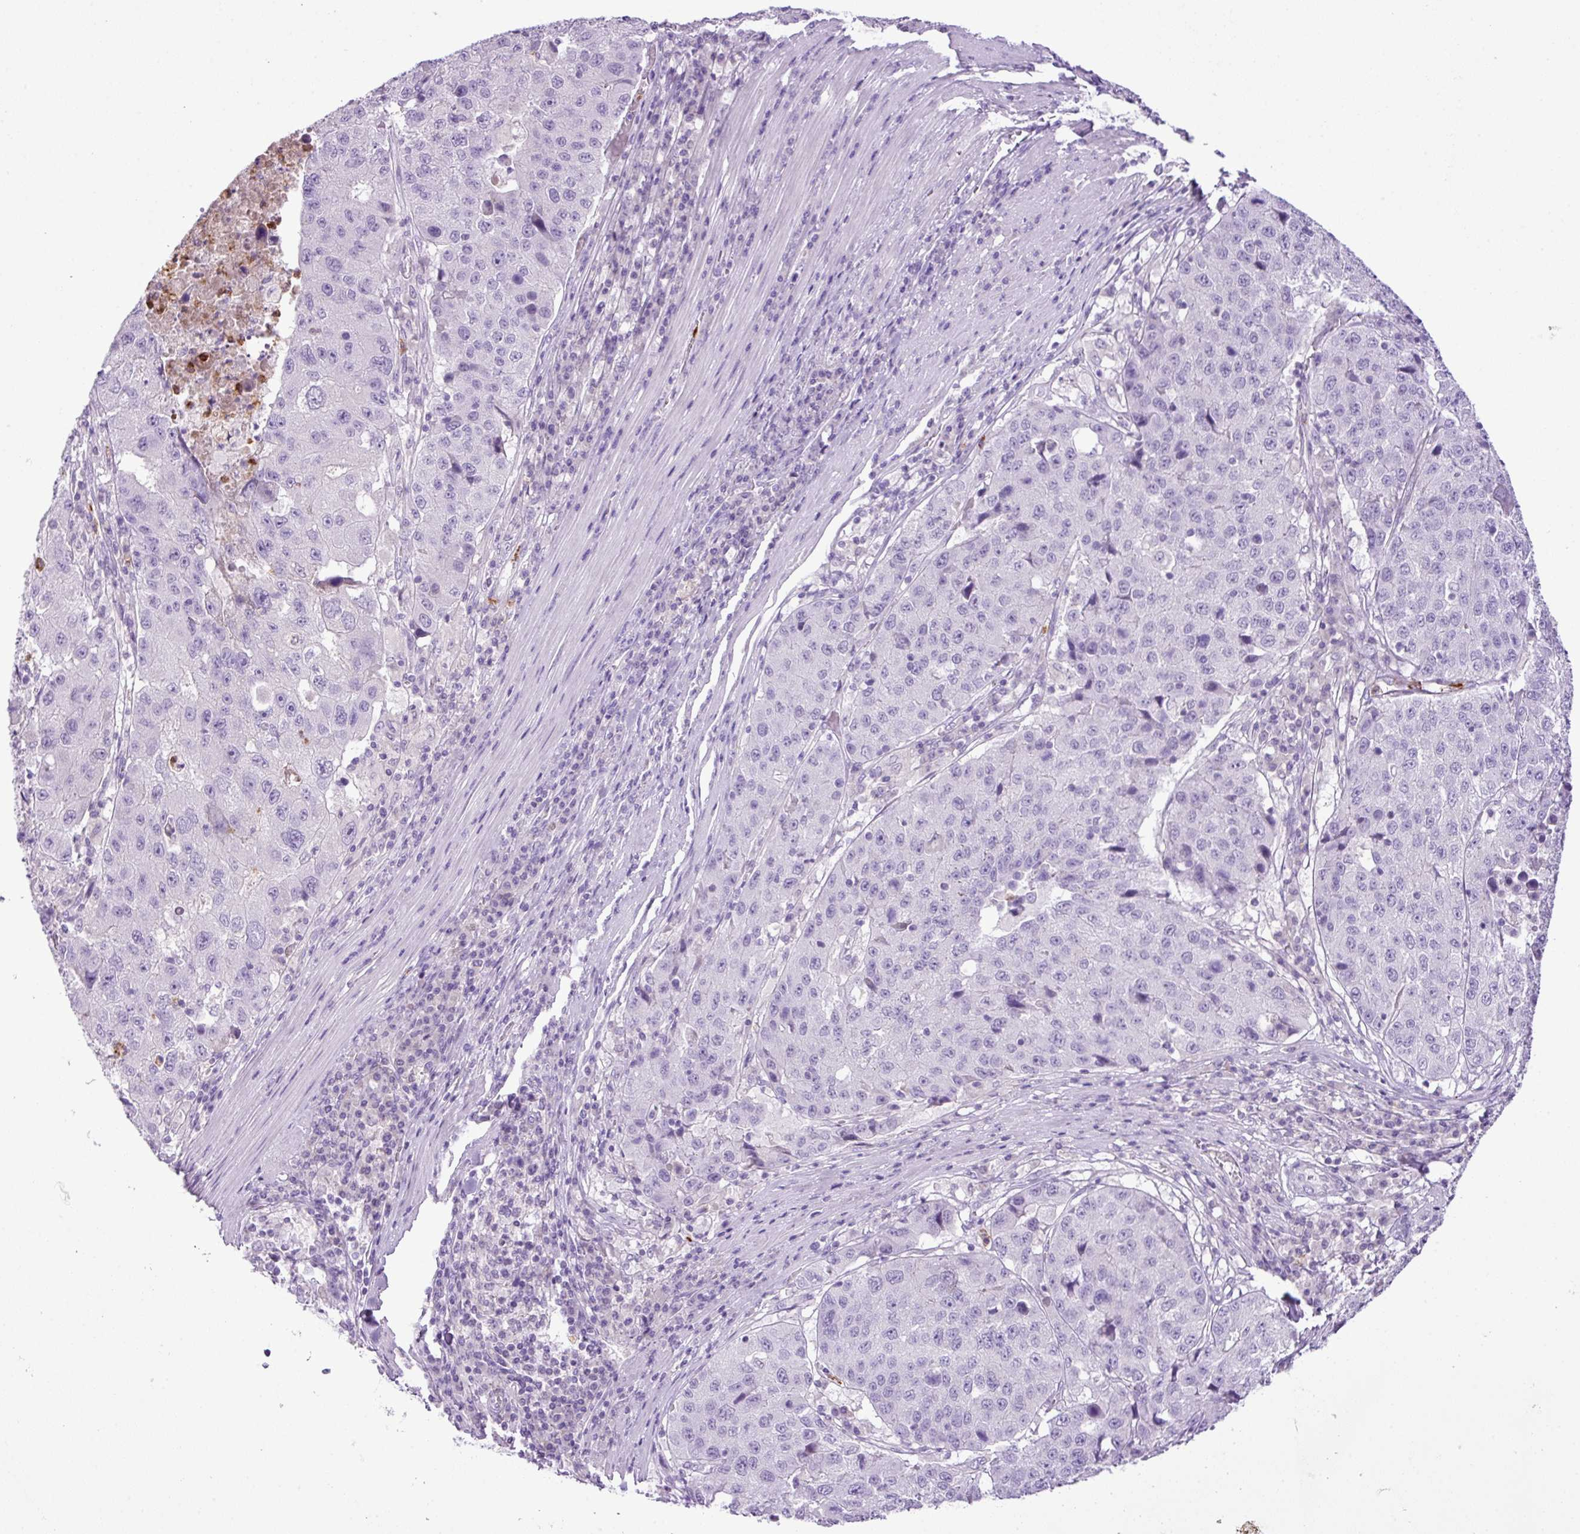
{"staining": {"intensity": "negative", "quantity": "none", "location": "none"}, "tissue": "stomach cancer", "cell_type": "Tumor cells", "image_type": "cancer", "snomed": [{"axis": "morphology", "description": "Adenocarcinoma, NOS"}, {"axis": "topography", "description": "Stomach"}], "caption": "Immunohistochemical staining of stomach cancer (adenocarcinoma) displays no significant positivity in tumor cells.", "gene": "HTR3E", "patient": {"sex": "male", "age": 71}}